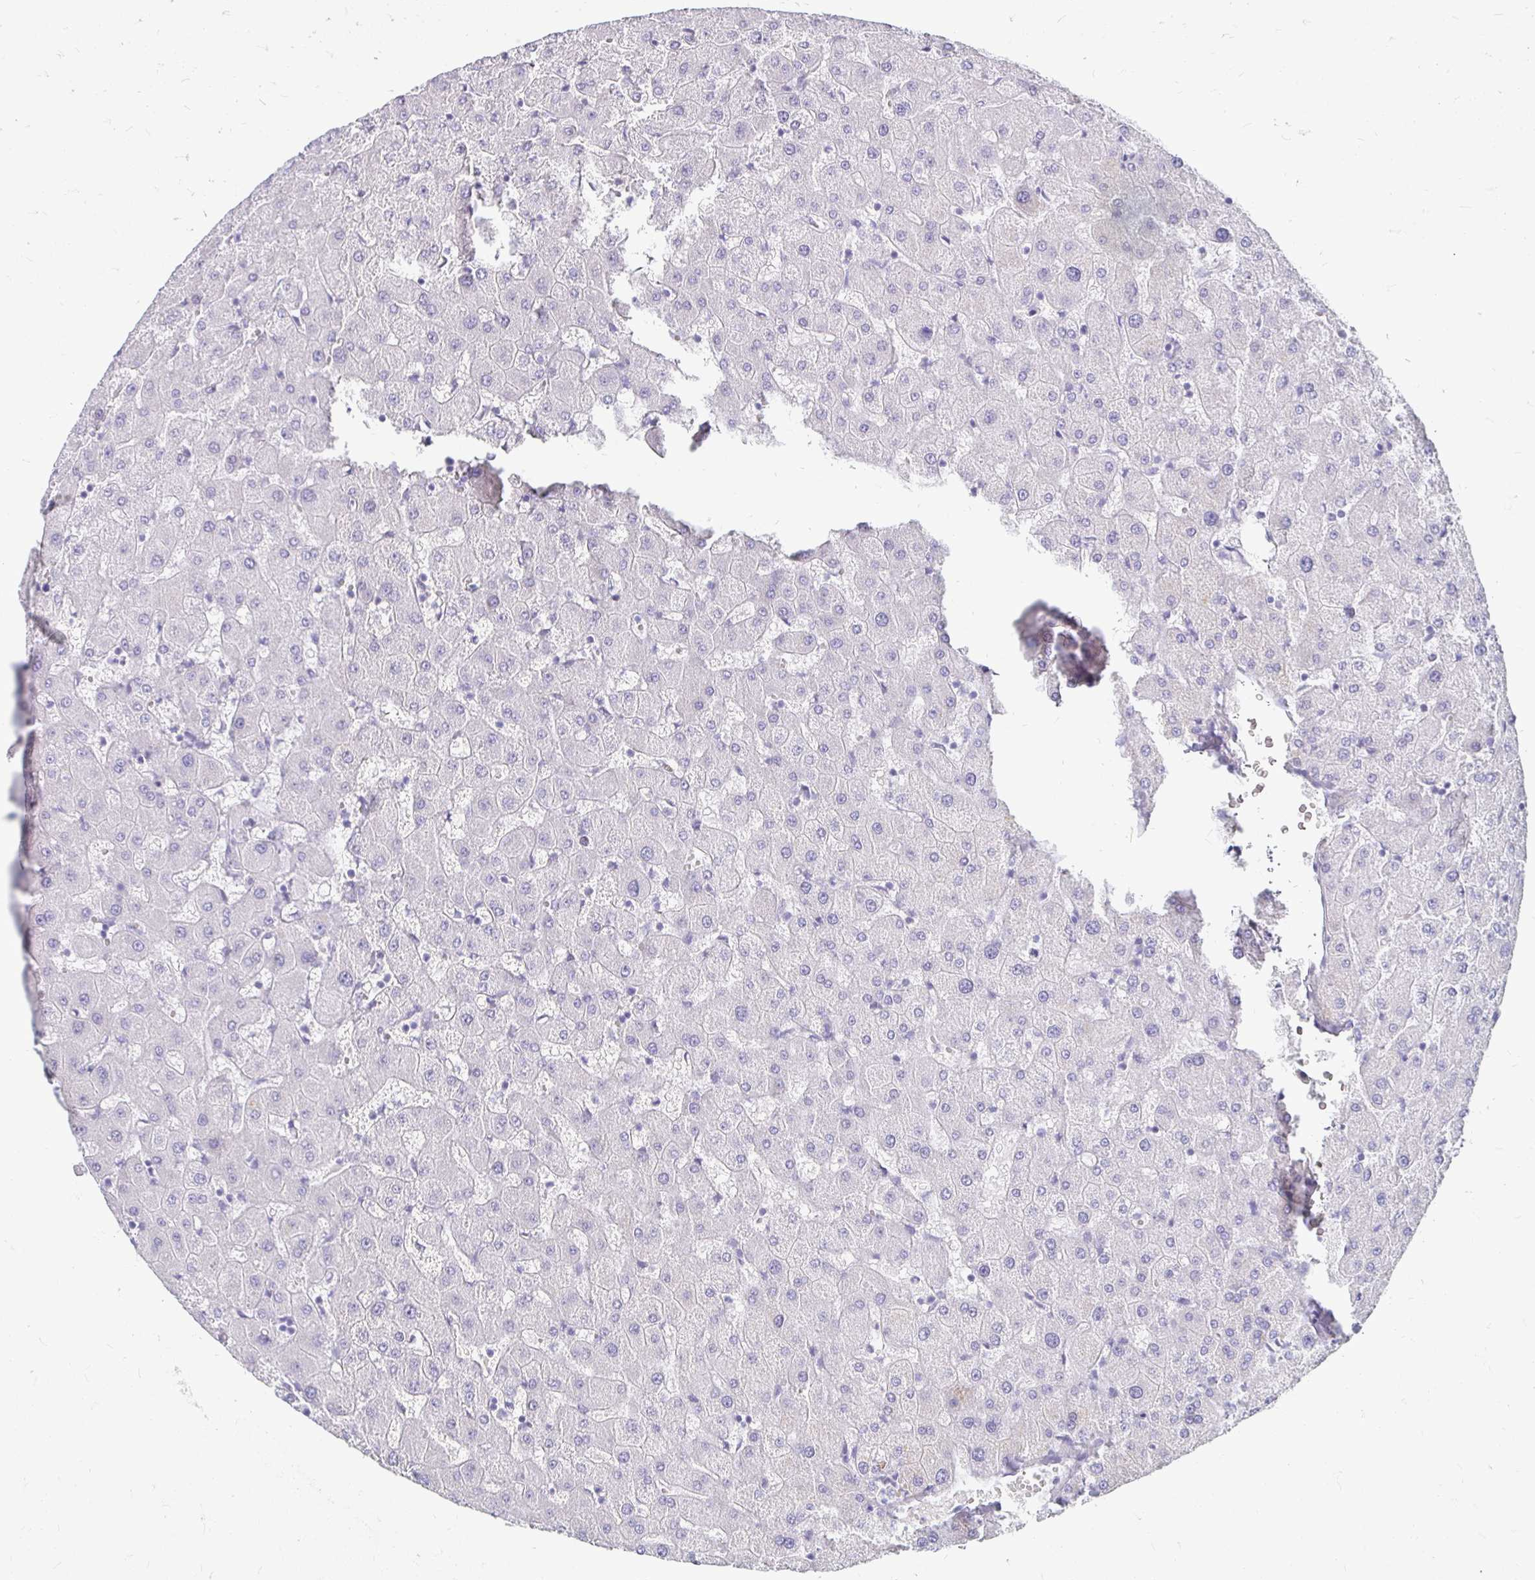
{"staining": {"intensity": "negative", "quantity": "none", "location": "none"}, "tissue": "liver", "cell_type": "Cholangiocytes", "image_type": "normal", "snomed": [{"axis": "morphology", "description": "Normal tissue, NOS"}, {"axis": "topography", "description": "Liver"}], "caption": "Cholangiocytes show no significant expression in normal liver. (DAB (3,3'-diaminobenzidine) immunohistochemistry visualized using brightfield microscopy, high magnification).", "gene": "PEG10", "patient": {"sex": "female", "age": 63}}